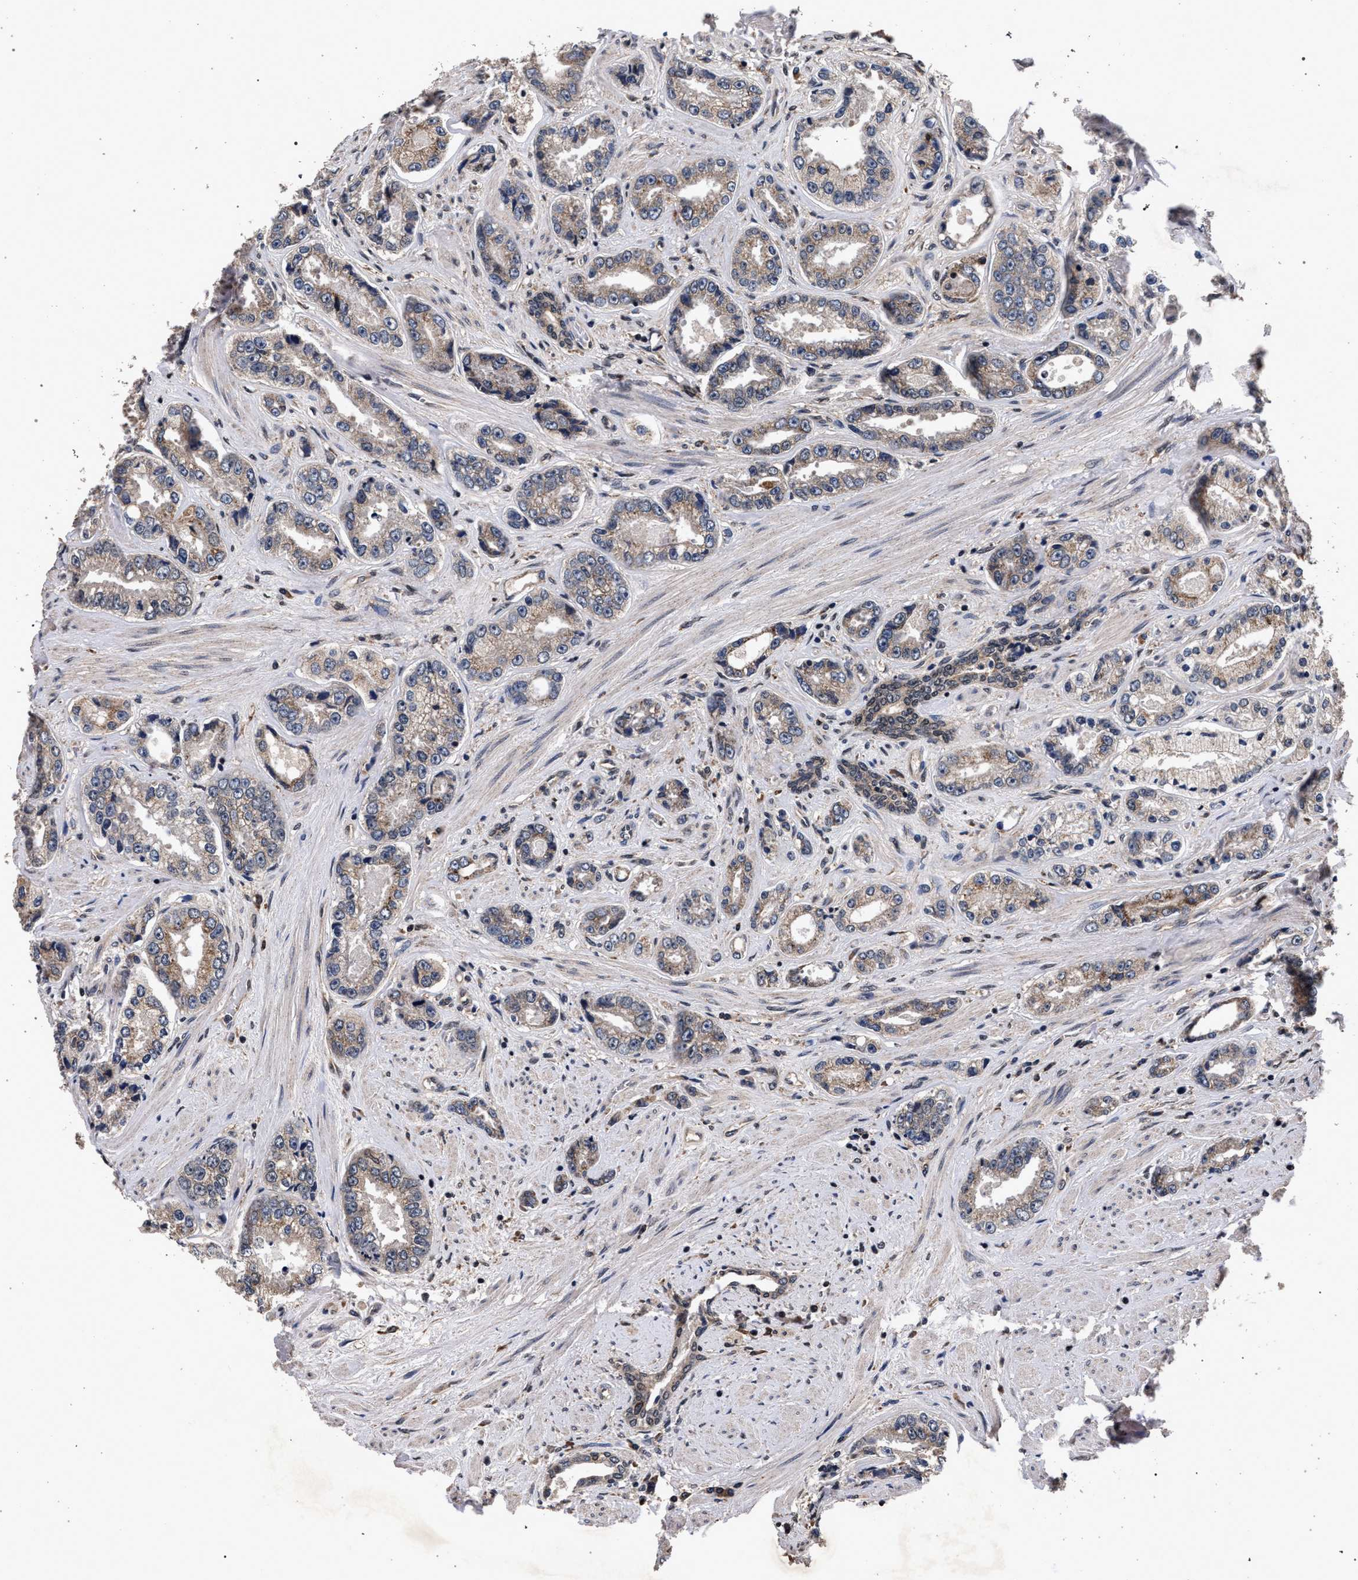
{"staining": {"intensity": "weak", "quantity": ">75%", "location": "cytoplasmic/membranous"}, "tissue": "prostate cancer", "cell_type": "Tumor cells", "image_type": "cancer", "snomed": [{"axis": "morphology", "description": "Adenocarcinoma, High grade"}, {"axis": "topography", "description": "Prostate"}], "caption": "Immunohistochemical staining of adenocarcinoma (high-grade) (prostate) exhibits low levels of weak cytoplasmic/membranous protein expression in approximately >75% of tumor cells. The staining was performed using DAB (3,3'-diaminobenzidine), with brown indicating positive protein expression. Nuclei are stained blue with hematoxylin.", "gene": "ACOX1", "patient": {"sex": "male", "age": 61}}